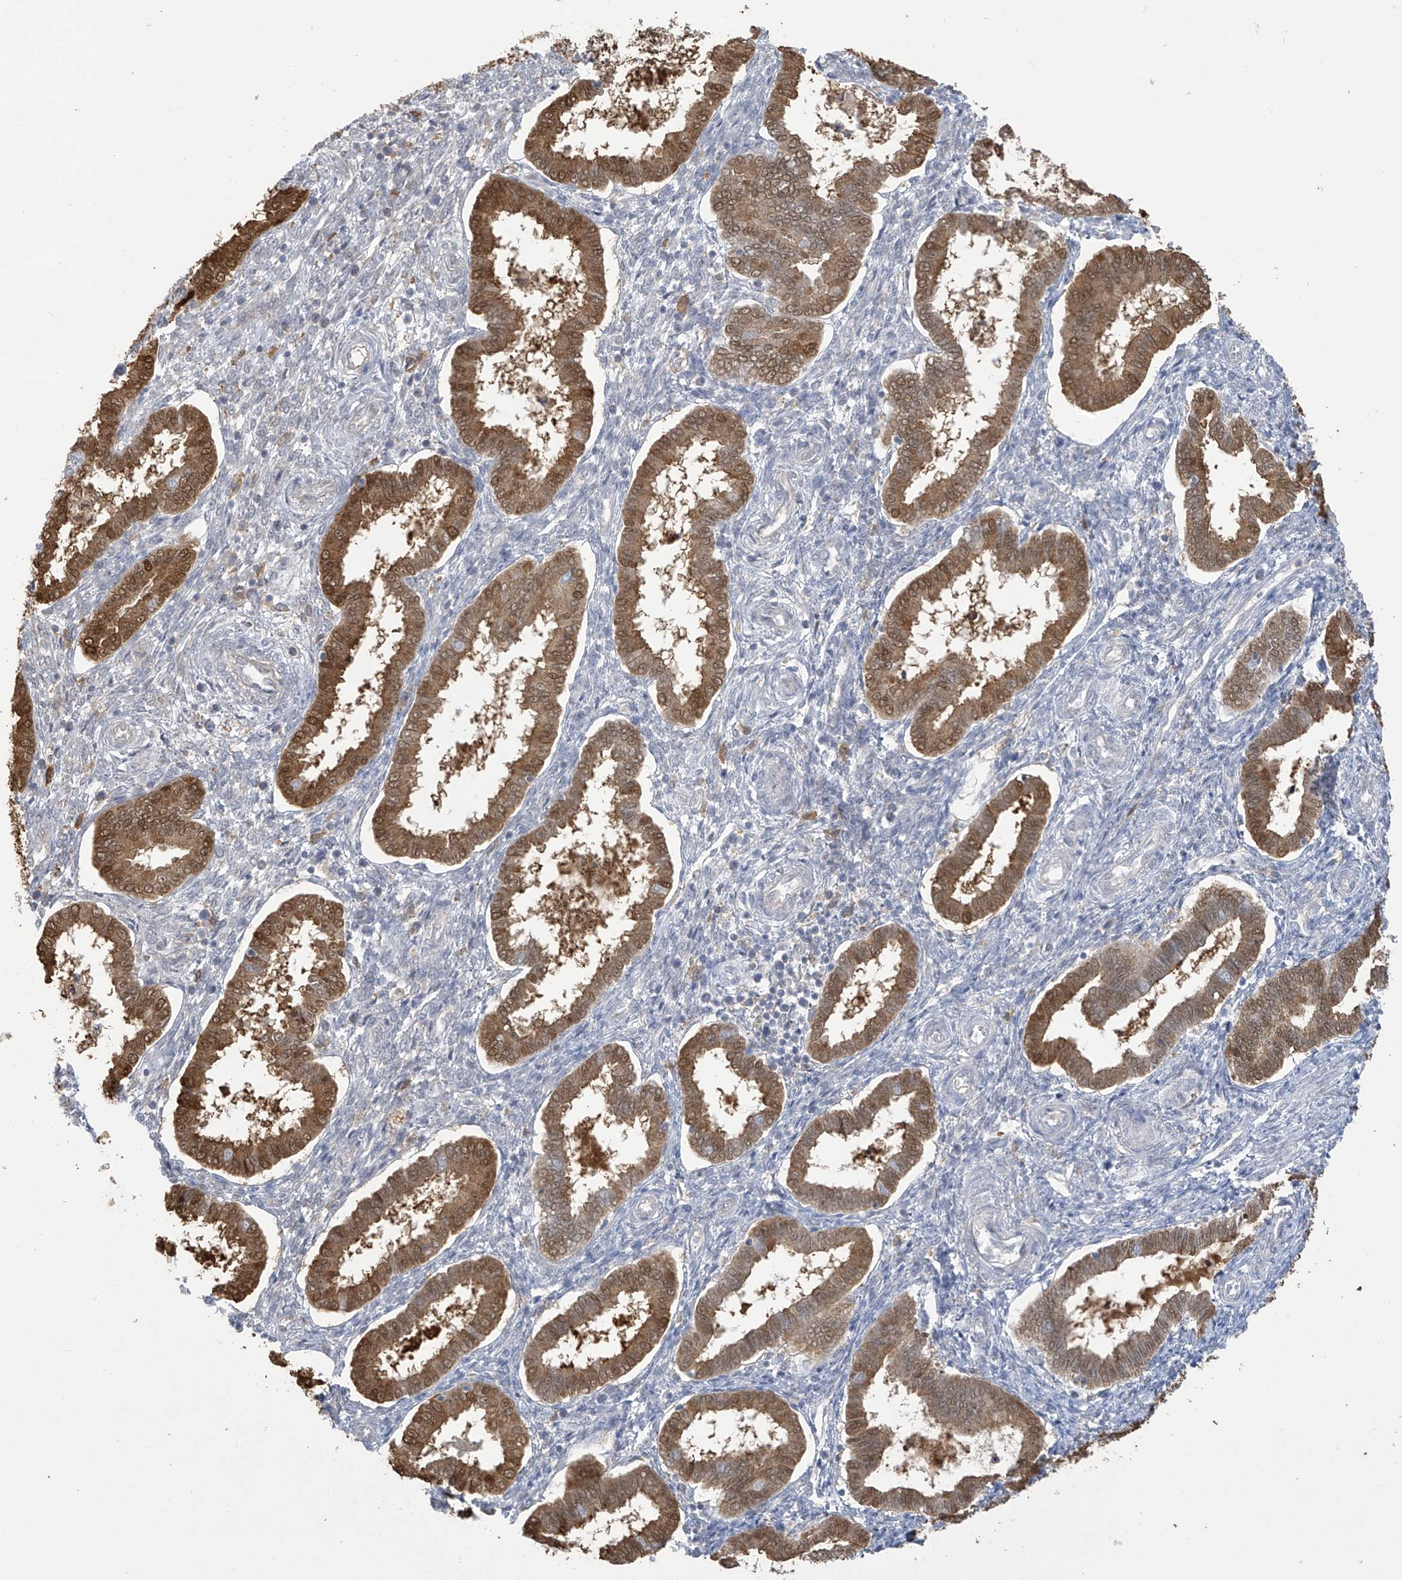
{"staining": {"intensity": "negative", "quantity": "none", "location": "none"}, "tissue": "endometrium", "cell_type": "Cells in endometrial stroma", "image_type": "normal", "snomed": [{"axis": "morphology", "description": "Normal tissue, NOS"}, {"axis": "topography", "description": "Endometrium"}], "caption": "The image displays no significant positivity in cells in endometrial stroma of endometrium. (IHC, brightfield microscopy, high magnification).", "gene": "IDH1", "patient": {"sex": "female", "age": 24}}